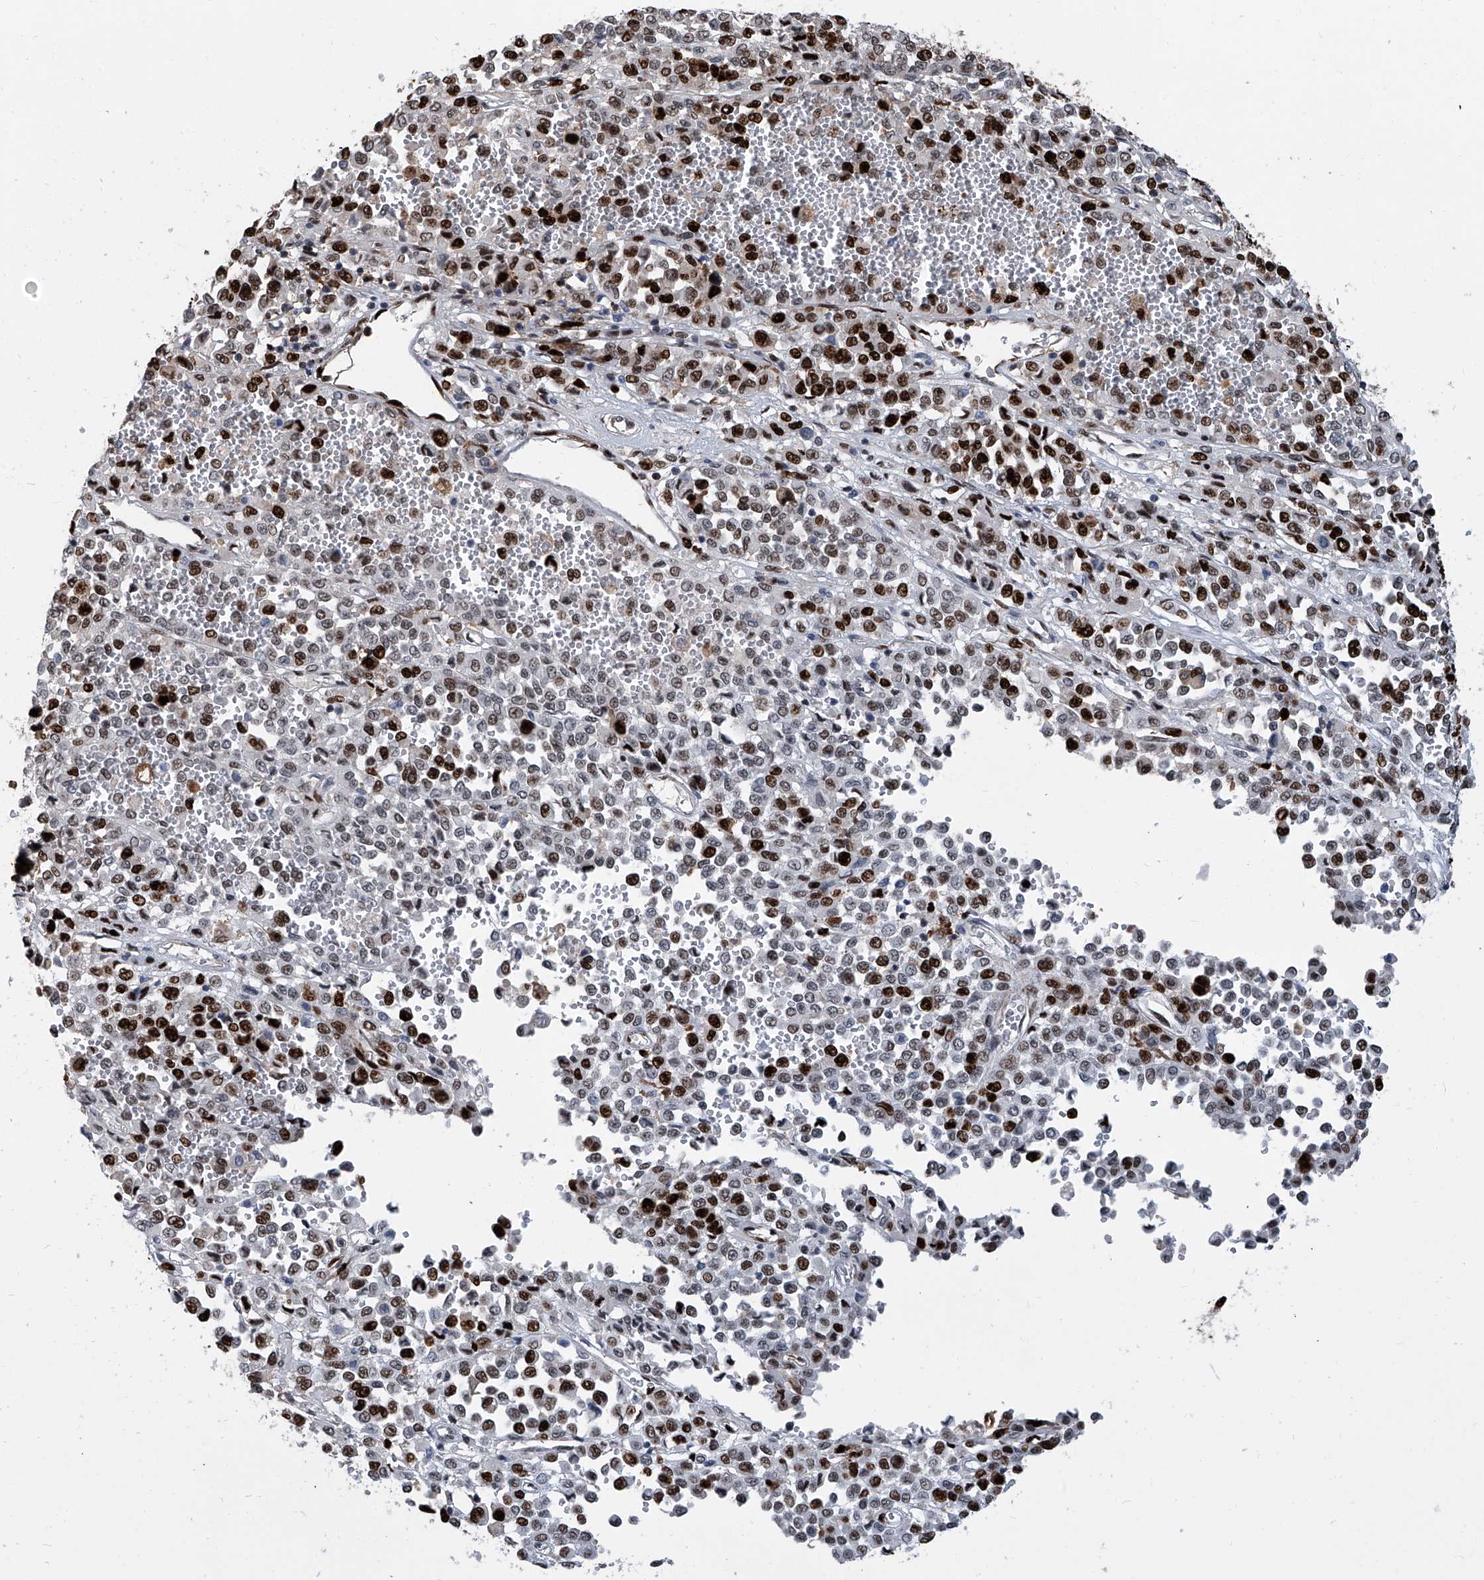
{"staining": {"intensity": "strong", "quantity": ">75%", "location": "nuclear"}, "tissue": "melanoma", "cell_type": "Tumor cells", "image_type": "cancer", "snomed": [{"axis": "morphology", "description": "Malignant melanoma, Metastatic site"}, {"axis": "topography", "description": "Pancreas"}], "caption": "This image shows immunohistochemistry staining of human melanoma, with high strong nuclear staining in approximately >75% of tumor cells.", "gene": "PCNA", "patient": {"sex": "female", "age": 30}}